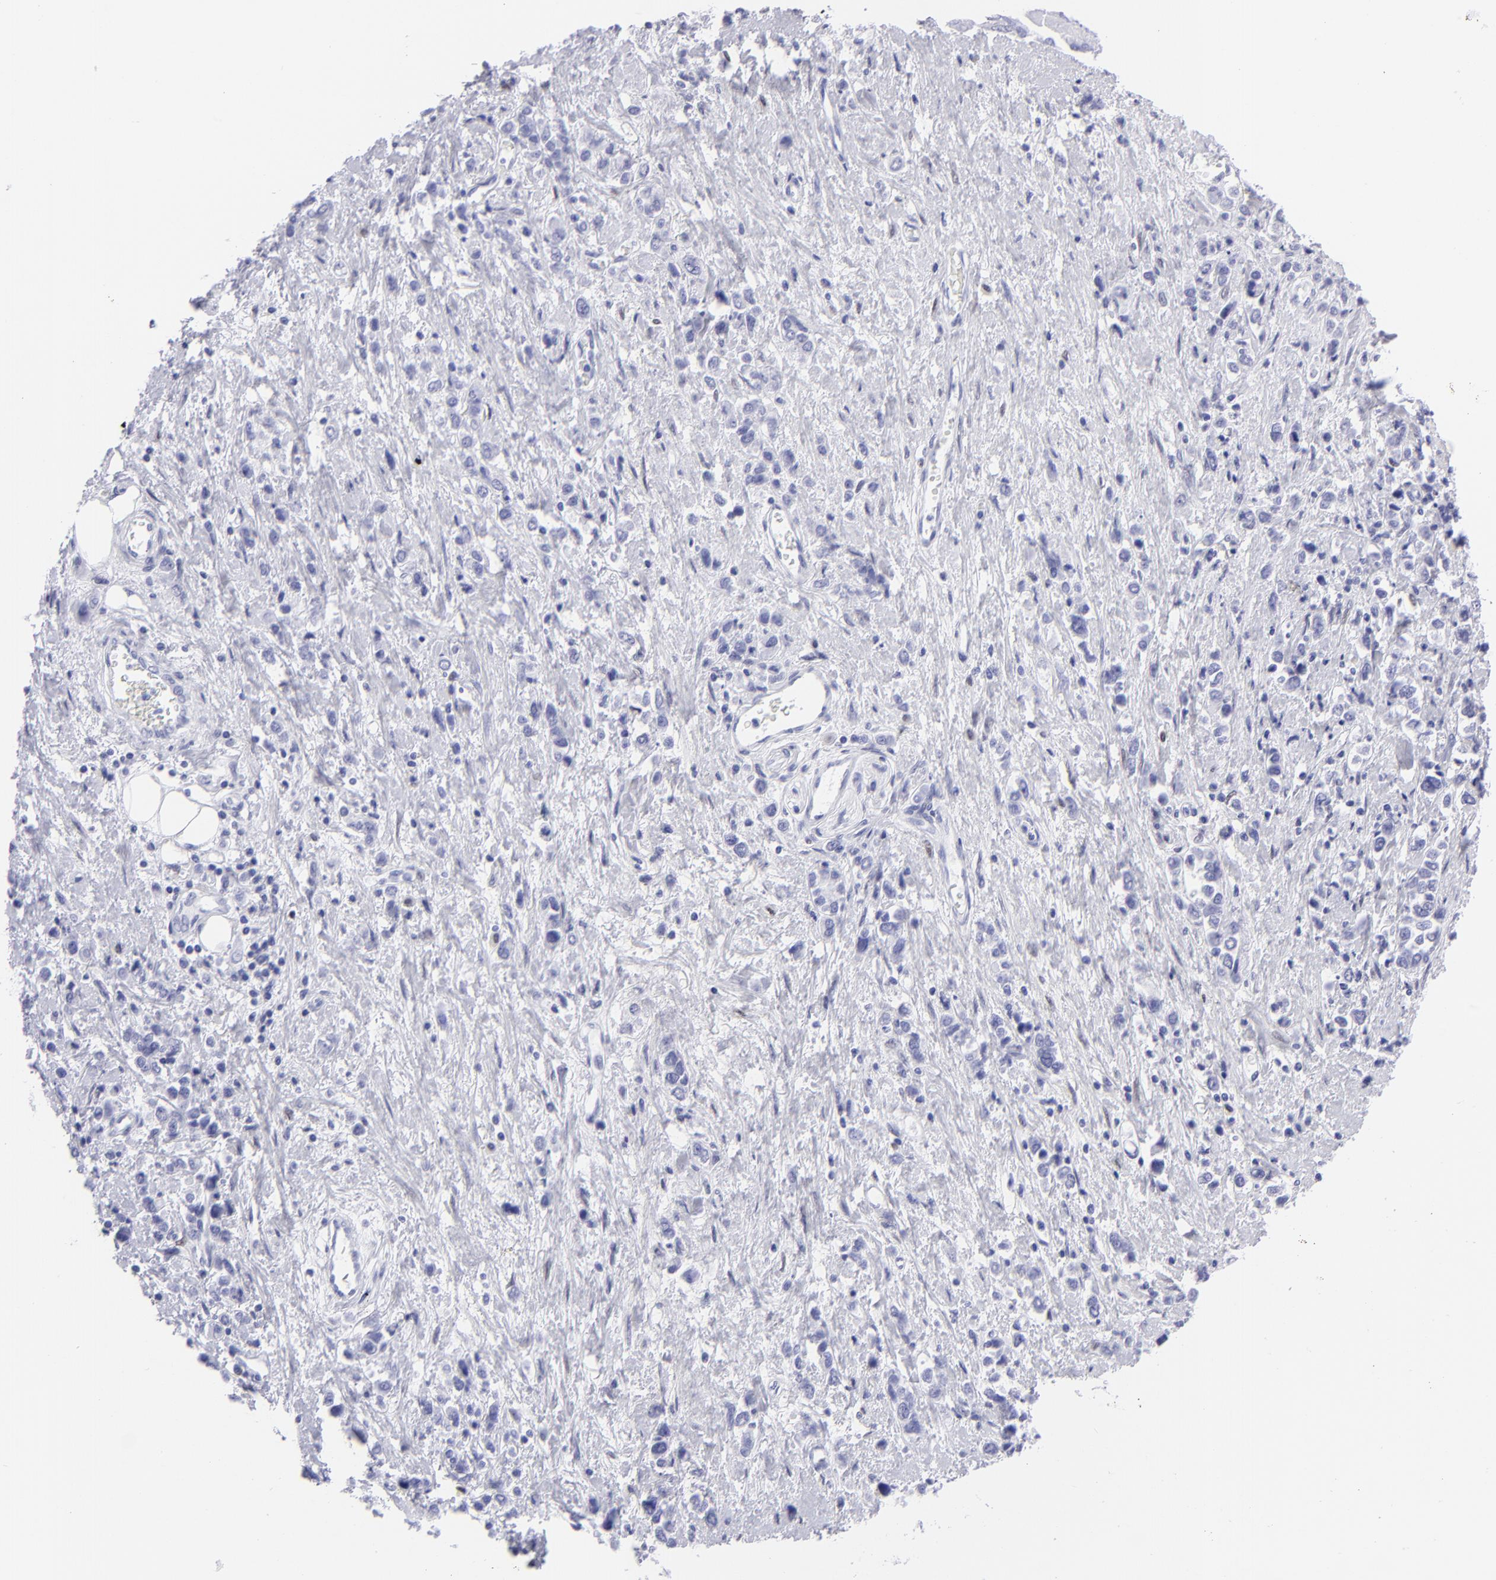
{"staining": {"intensity": "negative", "quantity": "none", "location": "none"}, "tissue": "stomach cancer", "cell_type": "Tumor cells", "image_type": "cancer", "snomed": [{"axis": "morphology", "description": "Adenocarcinoma, NOS"}, {"axis": "topography", "description": "Stomach, upper"}], "caption": "High power microscopy photomicrograph of an immunohistochemistry (IHC) photomicrograph of stomach adenocarcinoma, revealing no significant positivity in tumor cells. (Stains: DAB (3,3'-diaminobenzidine) IHC with hematoxylin counter stain, Microscopy: brightfield microscopy at high magnification).", "gene": "MITF", "patient": {"sex": "male", "age": 76}}